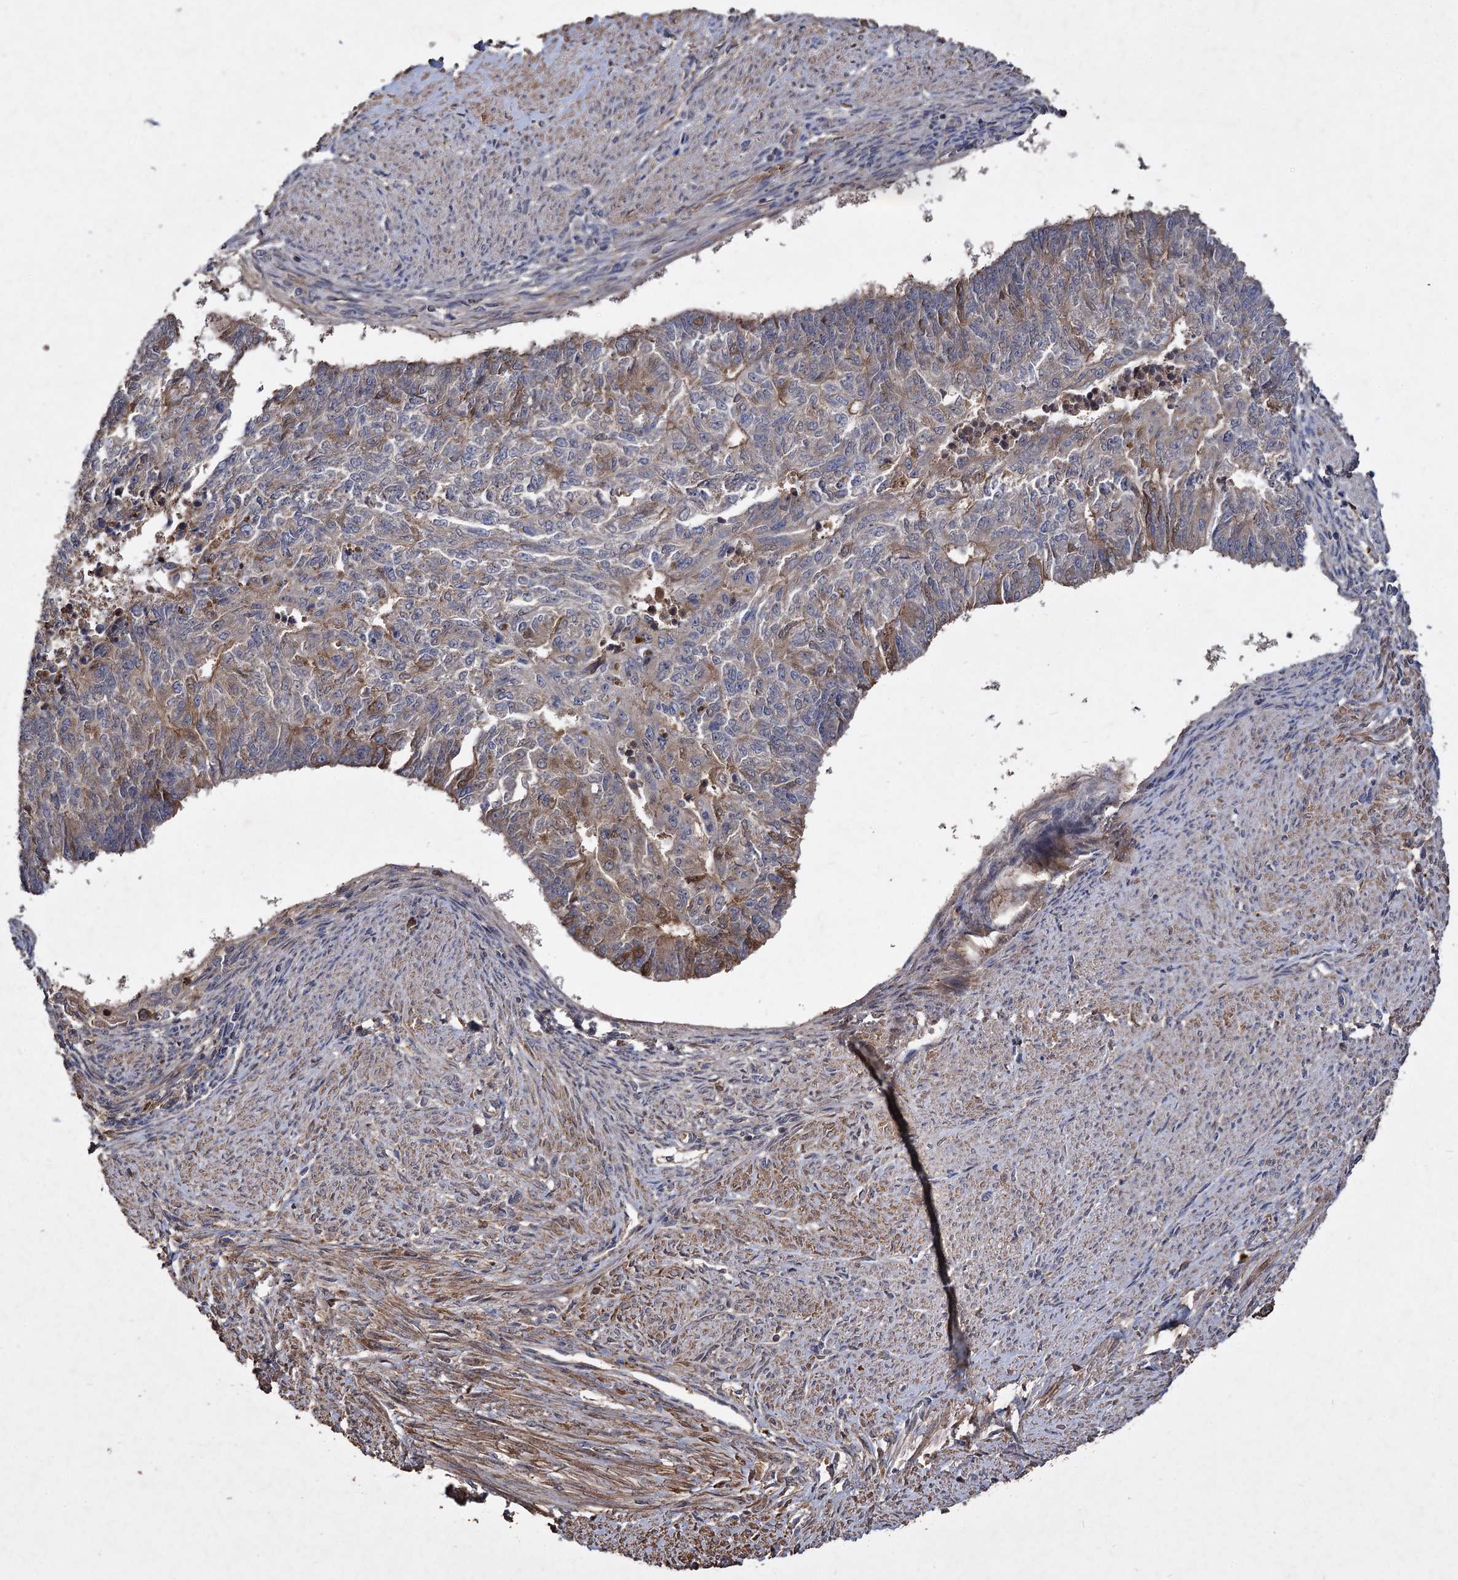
{"staining": {"intensity": "moderate", "quantity": "25%-75%", "location": "cytoplasmic/membranous"}, "tissue": "endometrial cancer", "cell_type": "Tumor cells", "image_type": "cancer", "snomed": [{"axis": "morphology", "description": "Adenocarcinoma, NOS"}, {"axis": "topography", "description": "Endometrium"}], "caption": "Endometrial cancer (adenocarcinoma) stained with DAB IHC exhibits medium levels of moderate cytoplasmic/membranous staining in about 25%-75% of tumor cells.", "gene": "GCLC", "patient": {"sex": "female", "age": 32}}